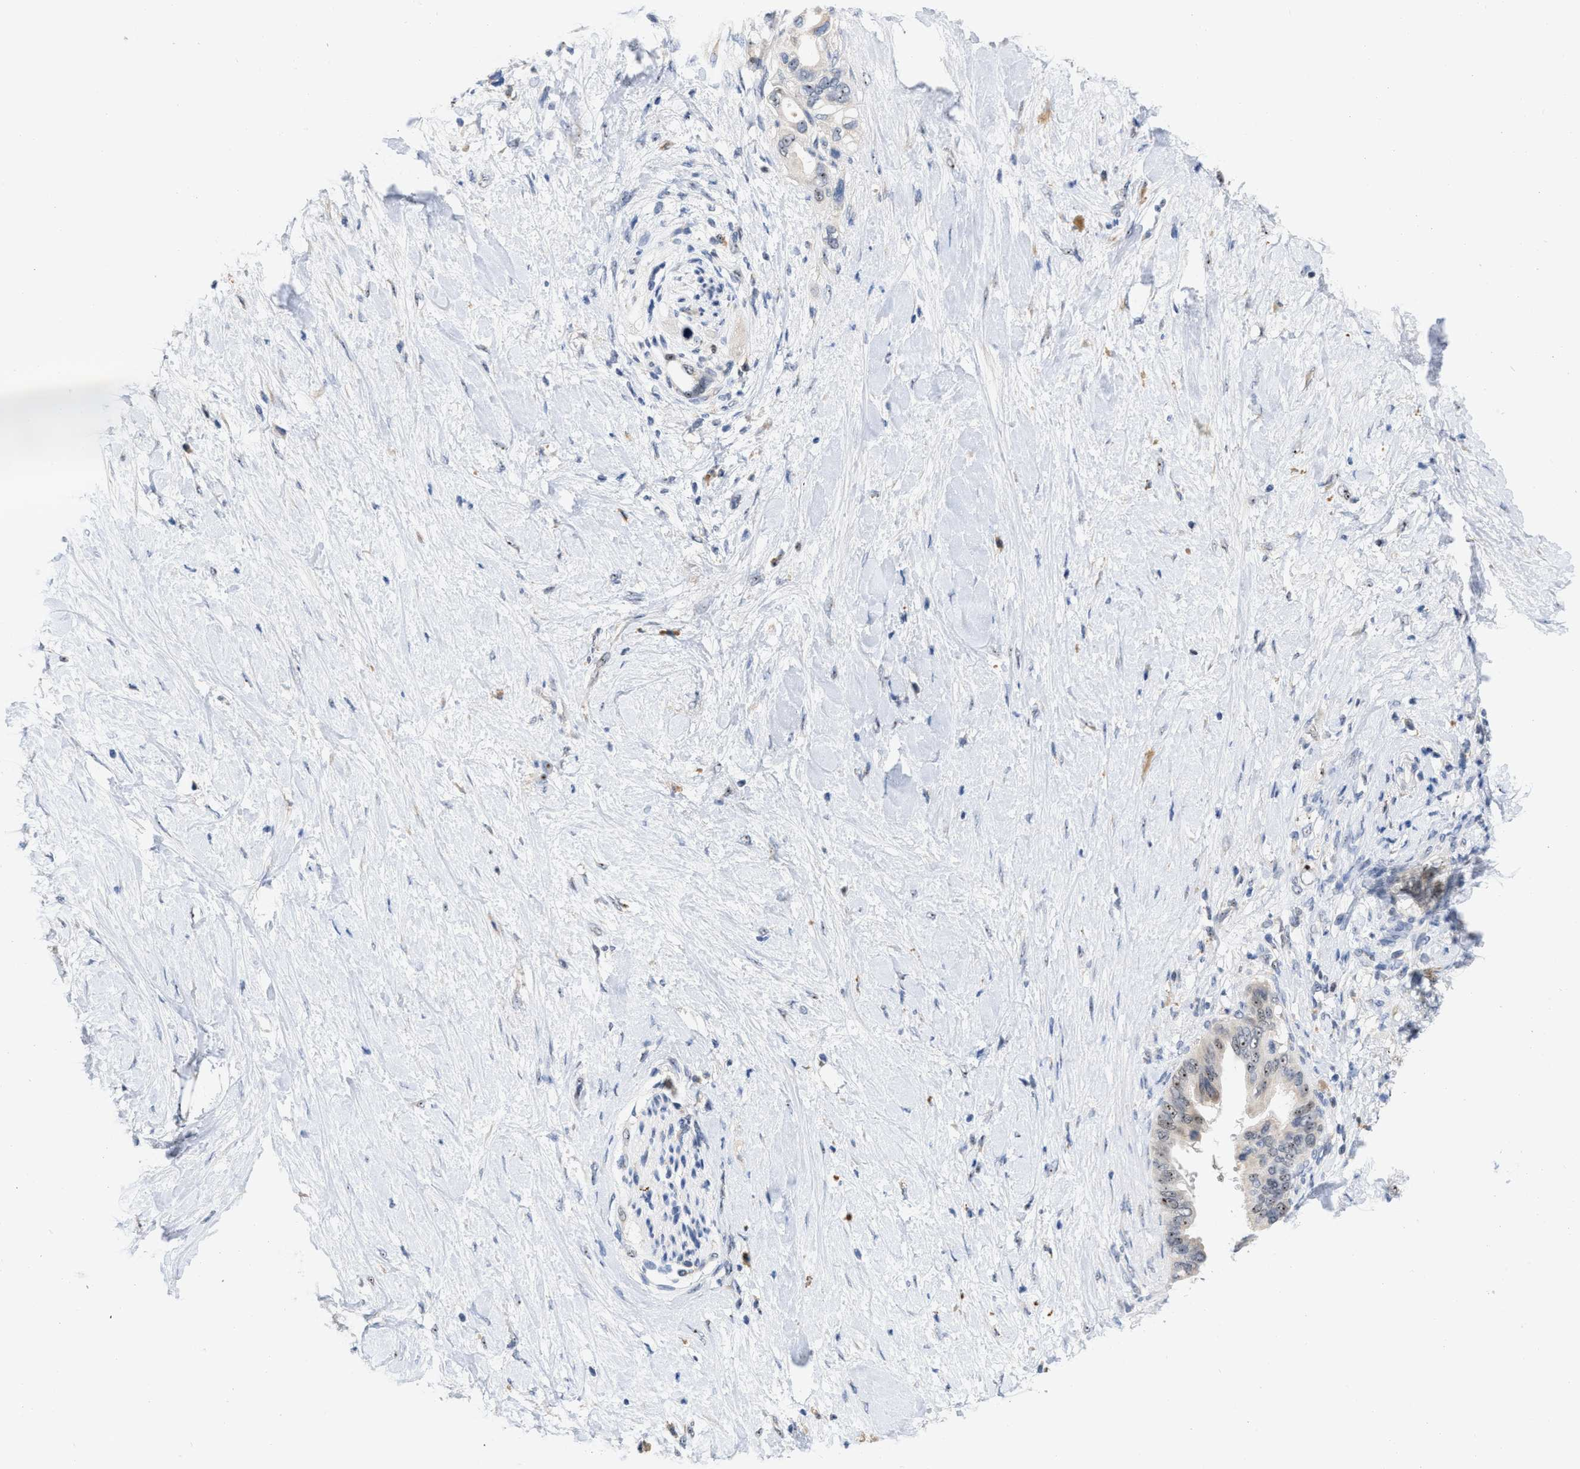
{"staining": {"intensity": "moderate", "quantity": "25%-75%", "location": "nuclear"}, "tissue": "pancreatic cancer", "cell_type": "Tumor cells", "image_type": "cancer", "snomed": [{"axis": "morphology", "description": "Adenocarcinoma, NOS"}, {"axis": "topography", "description": "Pancreas"}], "caption": "Immunohistochemical staining of human adenocarcinoma (pancreatic) reveals medium levels of moderate nuclear protein positivity in approximately 25%-75% of tumor cells.", "gene": "ELAC2", "patient": {"sex": "female", "age": 56}}